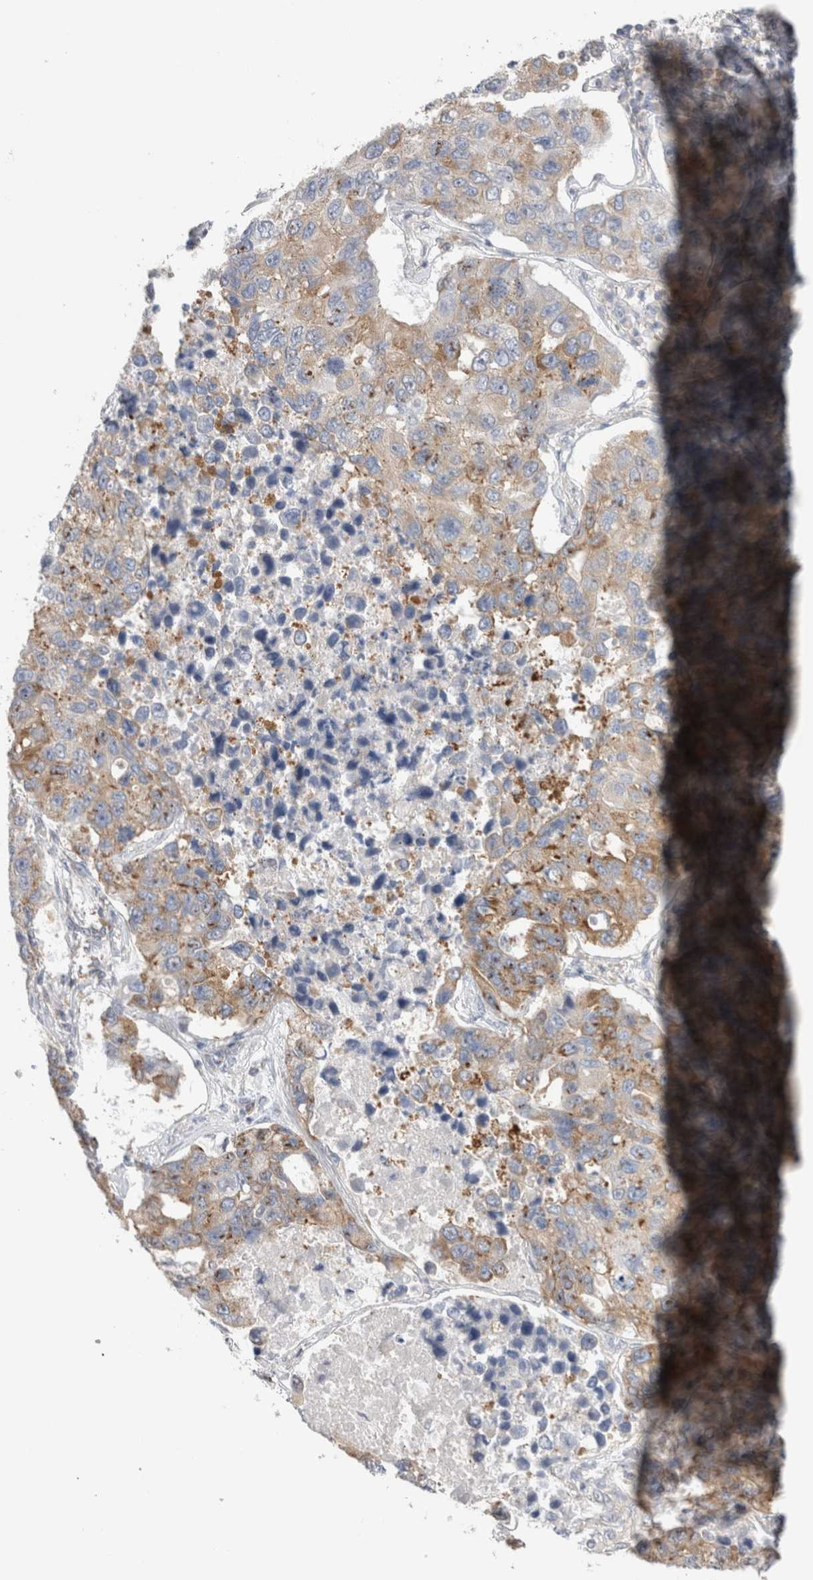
{"staining": {"intensity": "moderate", "quantity": "25%-75%", "location": "cytoplasmic/membranous"}, "tissue": "lung cancer", "cell_type": "Tumor cells", "image_type": "cancer", "snomed": [{"axis": "morphology", "description": "Adenocarcinoma, NOS"}, {"axis": "topography", "description": "Lung"}], "caption": "A brown stain highlights moderate cytoplasmic/membranous staining of a protein in human adenocarcinoma (lung) tumor cells.", "gene": "ZNF23", "patient": {"sex": "male", "age": 64}}